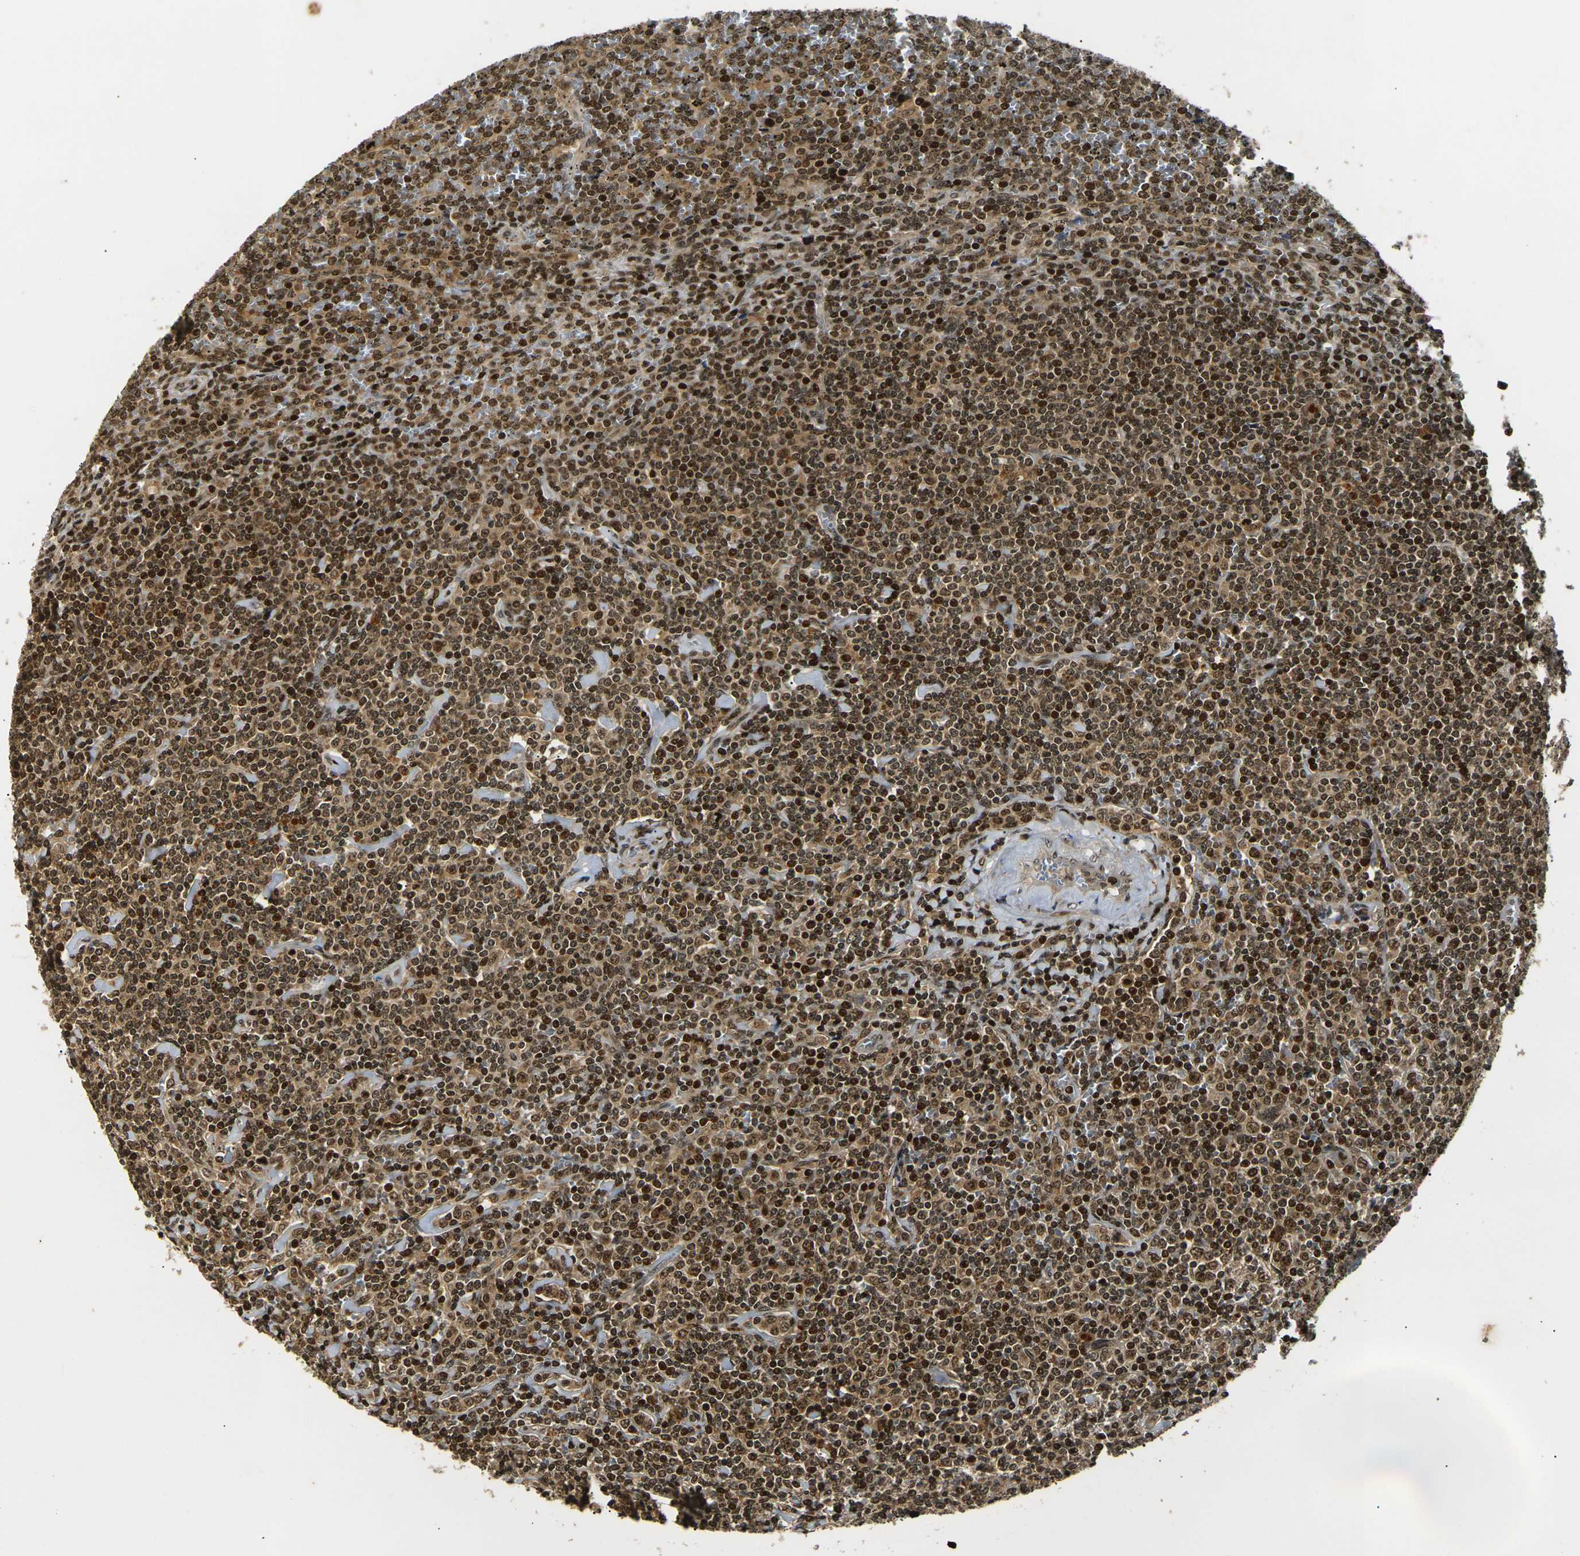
{"staining": {"intensity": "strong", "quantity": ">75%", "location": "cytoplasmic/membranous,nuclear"}, "tissue": "lymphoma", "cell_type": "Tumor cells", "image_type": "cancer", "snomed": [{"axis": "morphology", "description": "Malignant lymphoma, non-Hodgkin's type, Low grade"}, {"axis": "topography", "description": "Spleen"}], "caption": "The micrograph exhibits a brown stain indicating the presence of a protein in the cytoplasmic/membranous and nuclear of tumor cells in lymphoma. The staining was performed using DAB to visualize the protein expression in brown, while the nuclei were stained in blue with hematoxylin (Magnification: 20x).", "gene": "ACTL6A", "patient": {"sex": "female", "age": 19}}